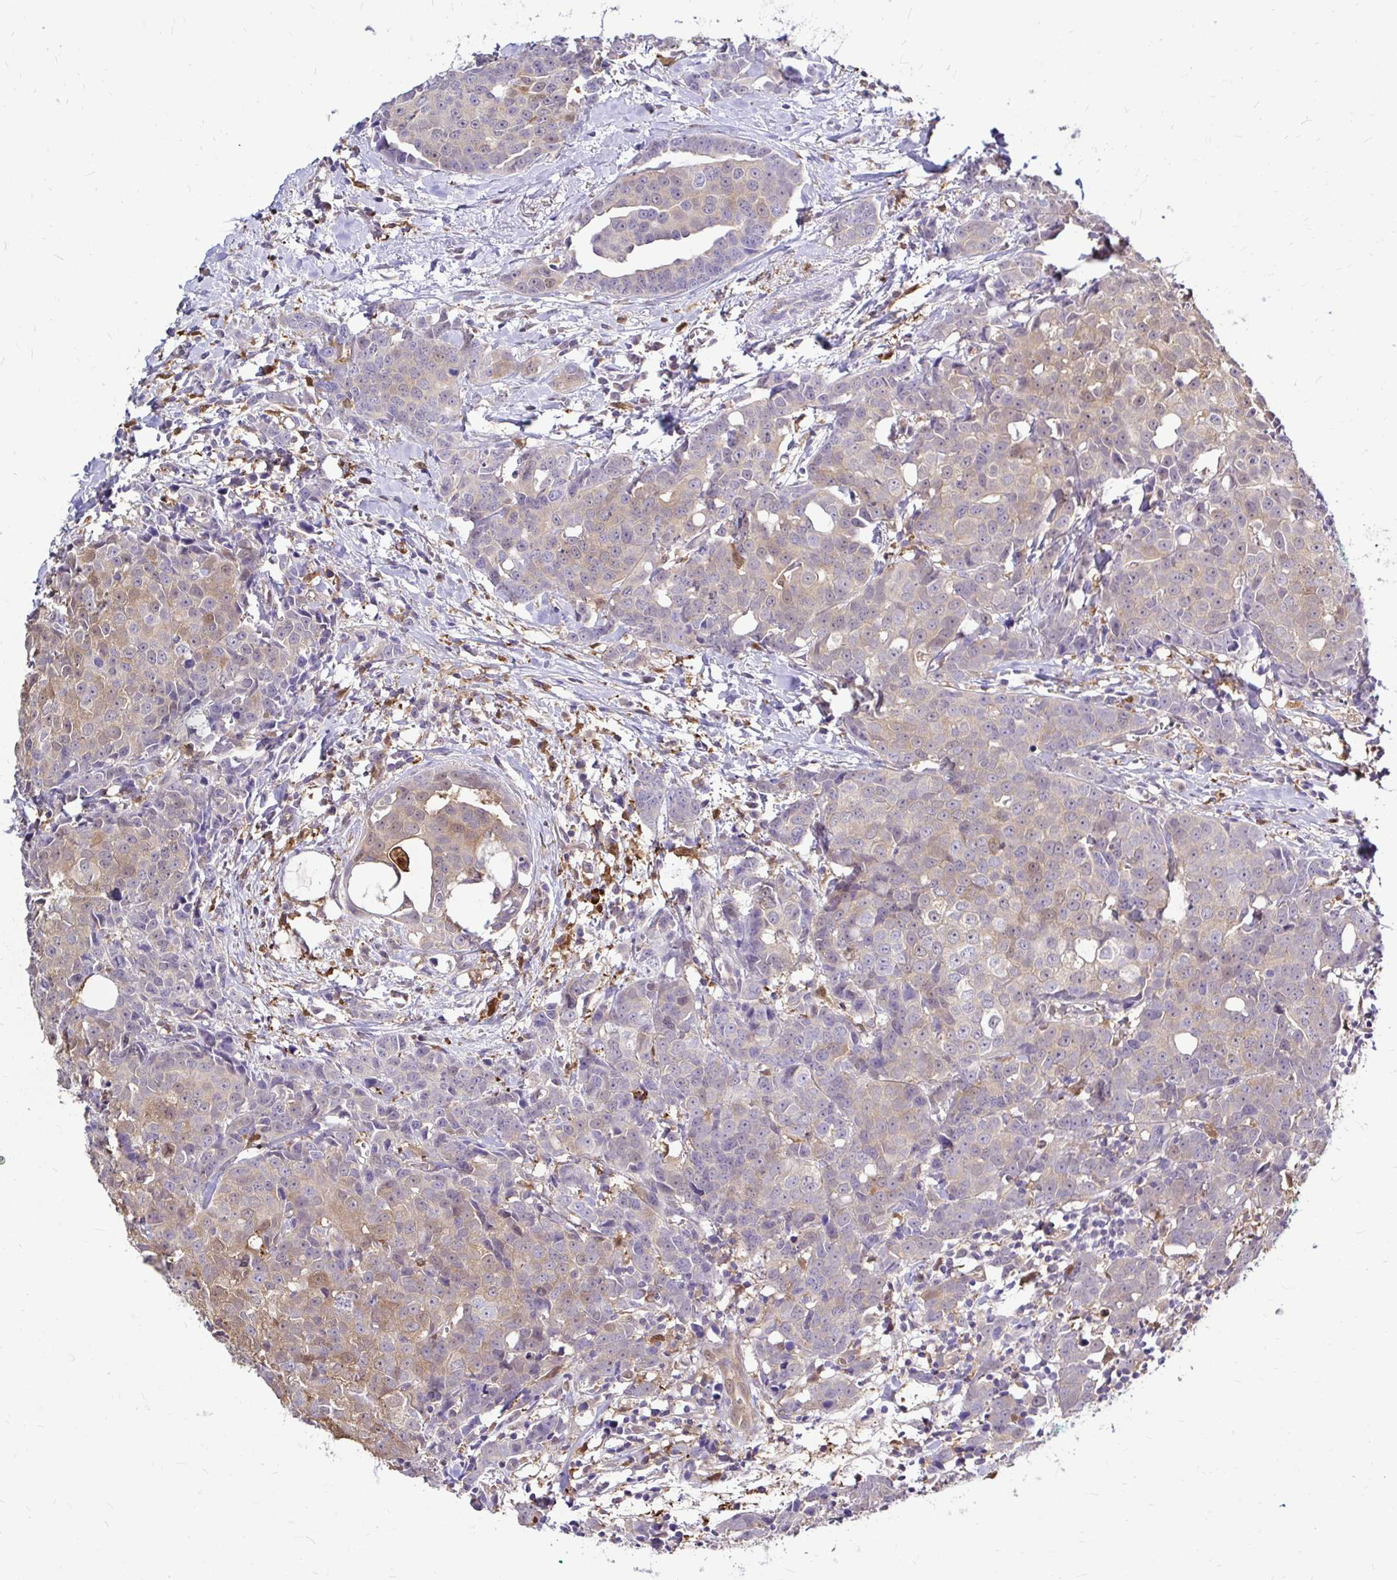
{"staining": {"intensity": "weak", "quantity": "<25%", "location": "cytoplasmic/membranous"}, "tissue": "breast cancer", "cell_type": "Tumor cells", "image_type": "cancer", "snomed": [{"axis": "morphology", "description": "Duct carcinoma"}, {"axis": "topography", "description": "Breast"}], "caption": "Immunohistochemical staining of infiltrating ductal carcinoma (breast) exhibits no significant positivity in tumor cells.", "gene": "IDH1", "patient": {"sex": "female", "age": 80}}